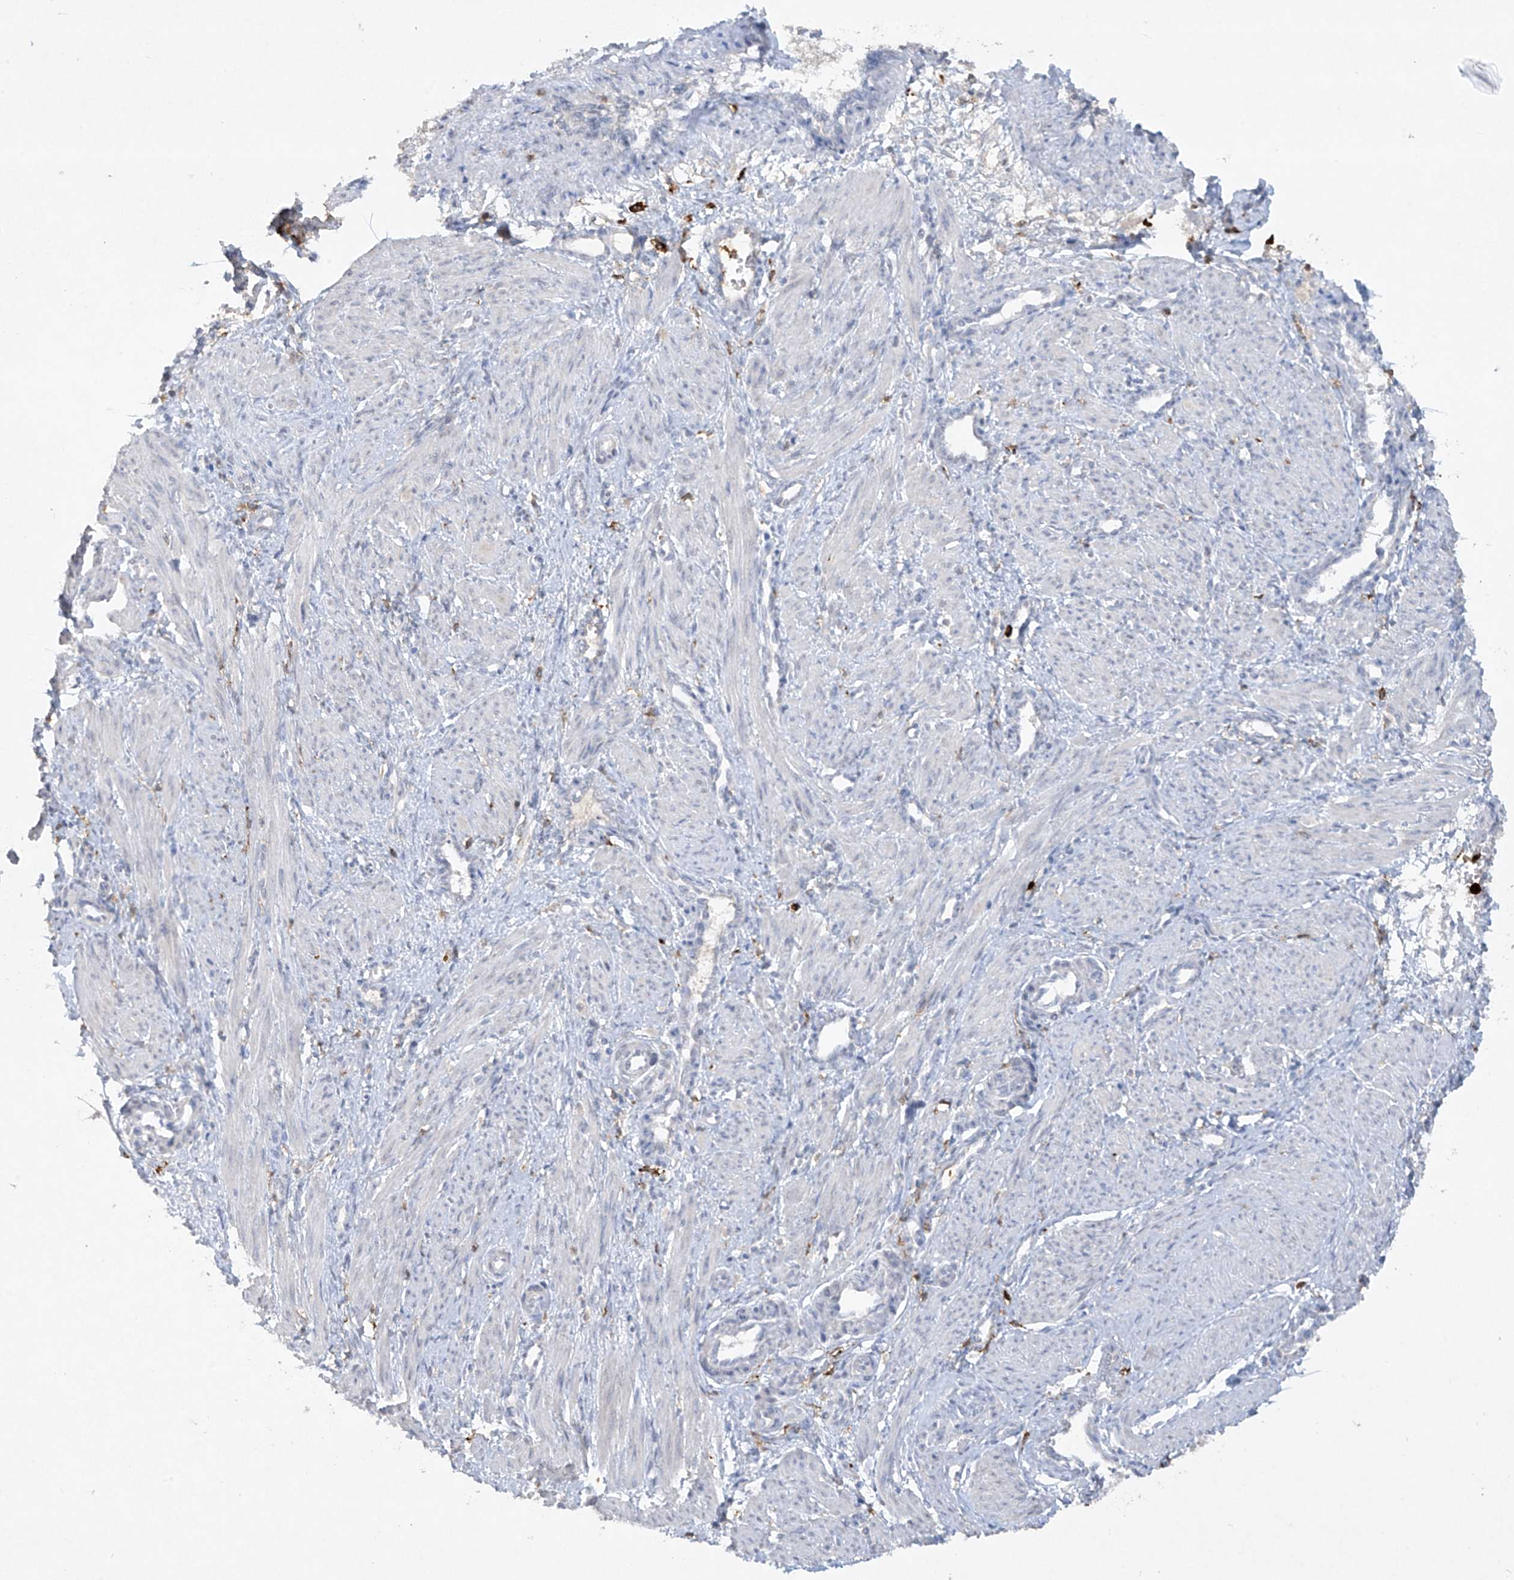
{"staining": {"intensity": "negative", "quantity": "none", "location": "none"}, "tissue": "smooth muscle", "cell_type": "Smooth muscle cells", "image_type": "normal", "snomed": [{"axis": "morphology", "description": "Normal tissue, NOS"}, {"axis": "topography", "description": "Endometrium"}], "caption": "A histopathology image of smooth muscle stained for a protein reveals no brown staining in smooth muscle cells.", "gene": "FCGR3A", "patient": {"sex": "female", "age": 33}}